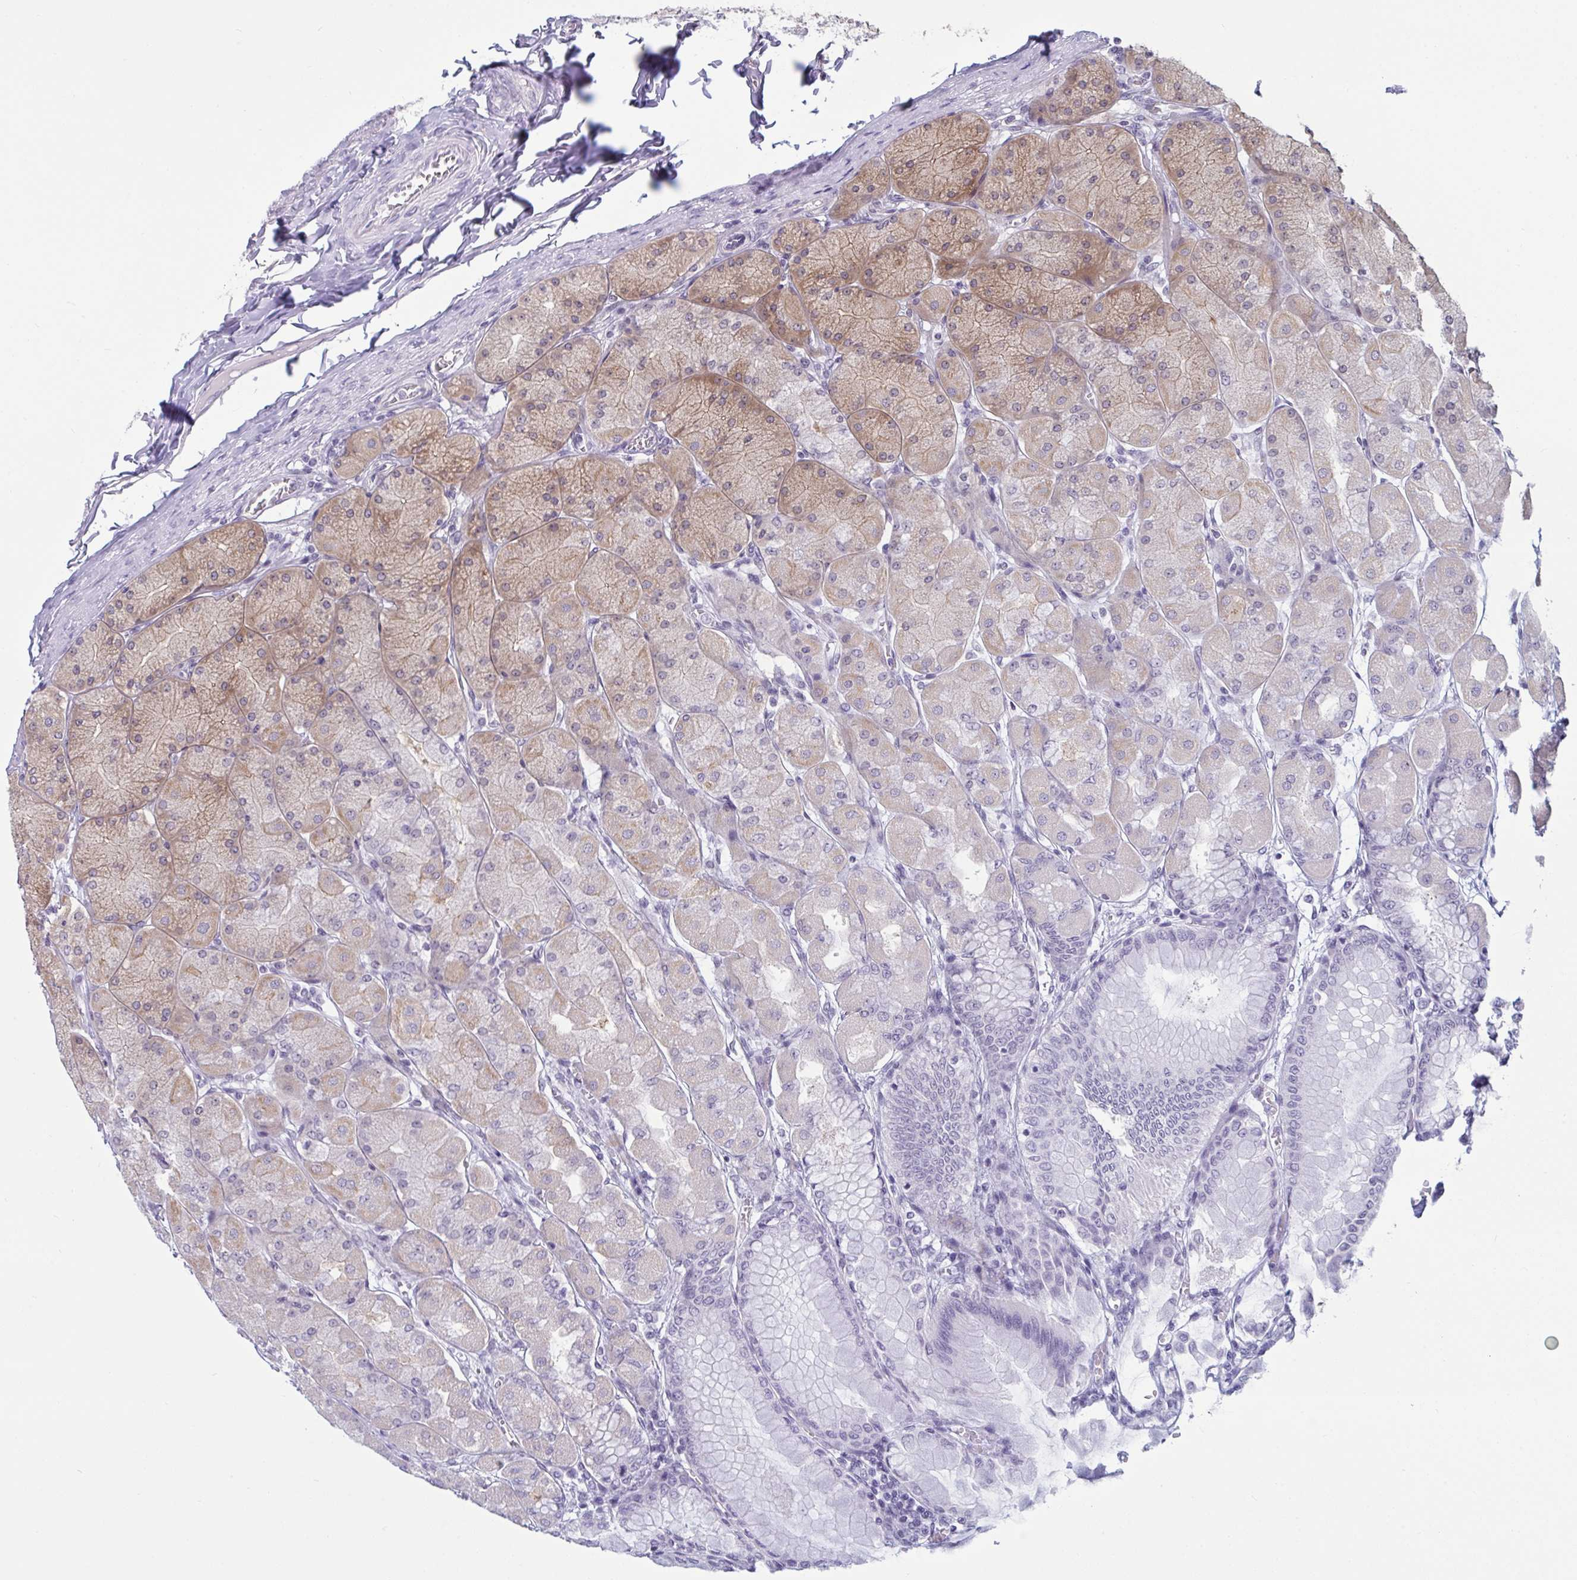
{"staining": {"intensity": "moderate", "quantity": "25%-75%", "location": "cytoplasmic/membranous"}, "tissue": "stomach", "cell_type": "Glandular cells", "image_type": "normal", "snomed": [{"axis": "morphology", "description": "Normal tissue, NOS"}, {"axis": "topography", "description": "Stomach, upper"}], "caption": "Brown immunohistochemical staining in benign stomach exhibits moderate cytoplasmic/membranous expression in about 25%-75% of glandular cells.", "gene": "TBC1D4", "patient": {"sex": "female", "age": 56}}